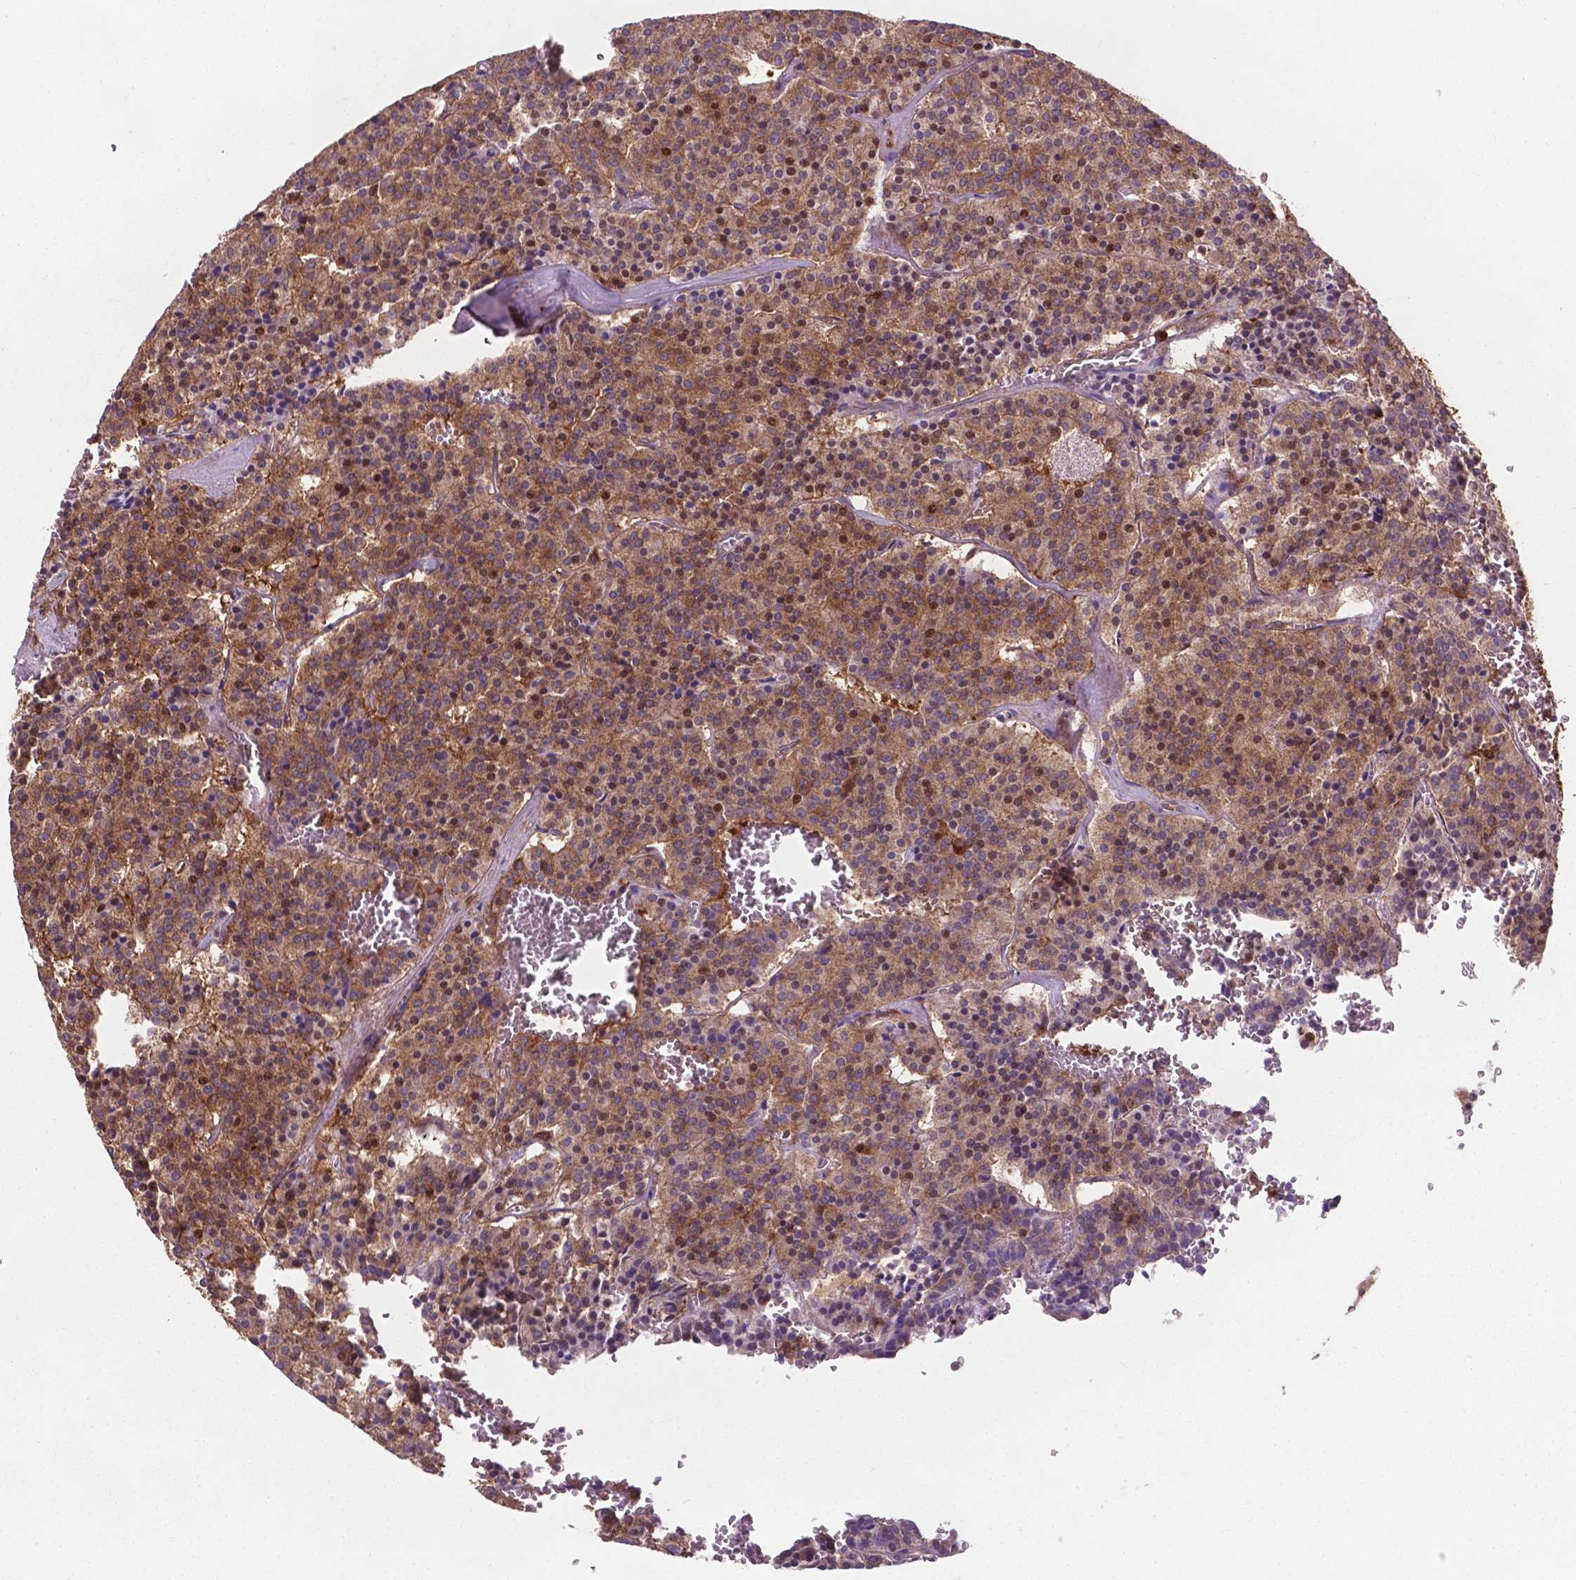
{"staining": {"intensity": "moderate", "quantity": ">75%", "location": "cytoplasmic/membranous"}, "tissue": "carcinoid", "cell_type": "Tumor cells", "image_type": "cancer", "snomed": [{"axis": "morphology", "description": "Carcinoid, malignant, NOS"}, {"axis": "topography", "description": "Lung"}], "caption": "Carcinoid was stained to show a protein in brown. There is medium levels of moderate cytoplasmic/membranous expression in about >75% of tumor cells.", "gene": "SMAD3", "patient": {"sex": "male", "age": 70}}